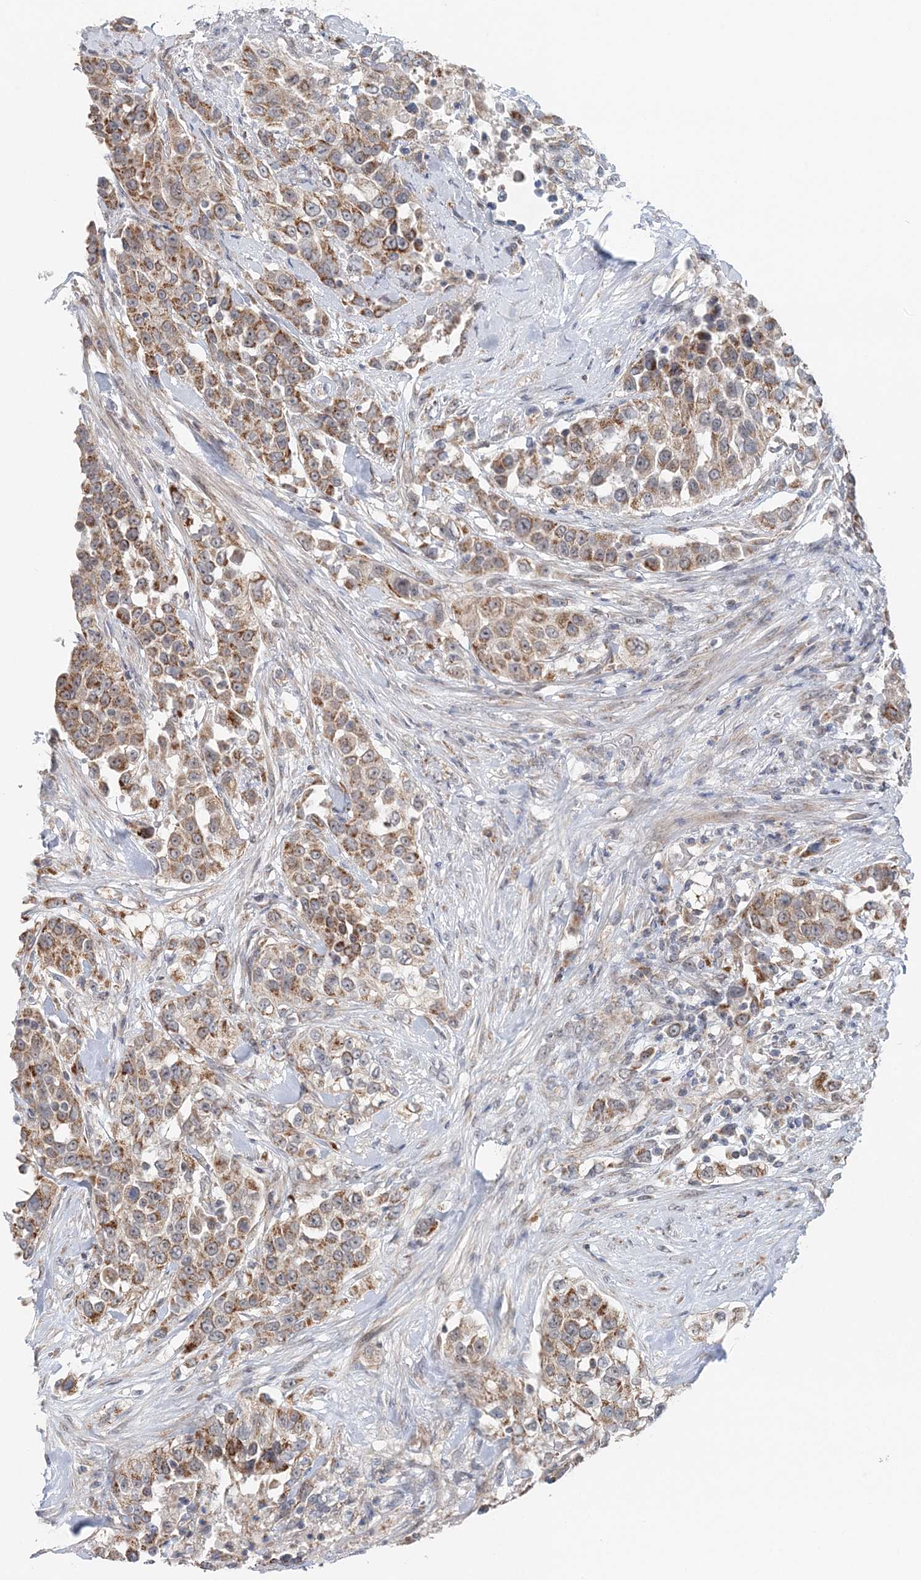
{"staining": {"intensity": "moderate", "quantity": ">75%", "location": "cytoplasmic/membranous"}, "tissue": "urothelial cancer", "cell_type": "Tumor cells", "image_type": "cancer", "snomed": [{"axis": "morphology", "description": "Urothelial carcinoma, High grade"}, {"axis": "topography", "description": "Urinary bladder"}], "caption": "A photomicrograph of human urothelial cancer stained for a protein shows moderate cytoplasmic/membranous brown staining in tumor cells.", "gene": "RNF150", "patient": {"sex": "female", "age": 80}}